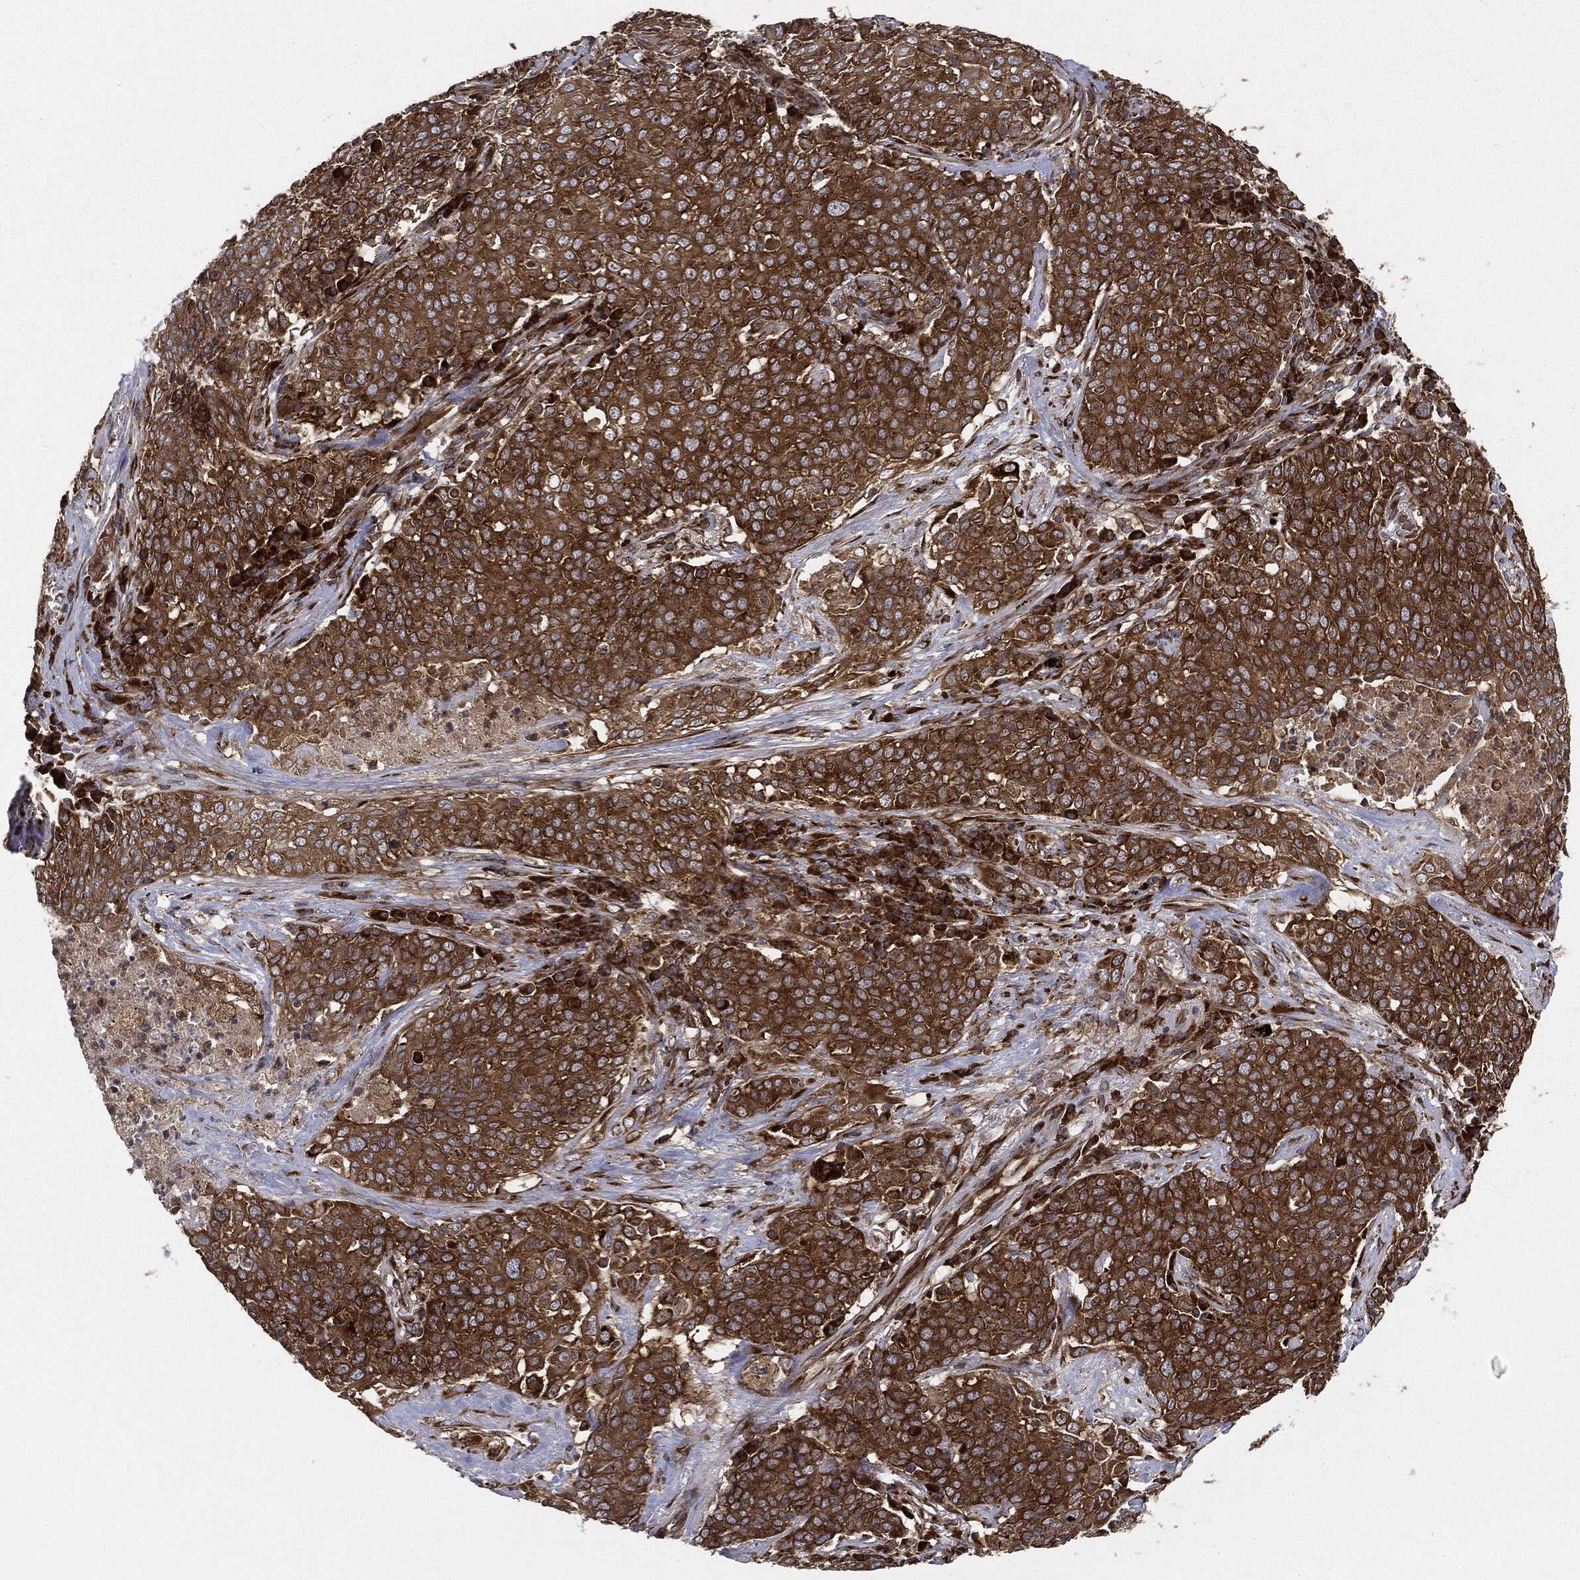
{"staining": {"intensity": "weak", "quantity": ">75%", "location": "cytoplasmic/membranous"}, "tissue": "lung cancer", "cell_type": "Tumor cells", "image_type": "cancer", "snomed": [{"axis": "morphology", "description": "Squamous cell carcinoma, NOS"}, {"axis": "topography", "description": "Lung"}], "caption": "Protein expression analysis of human lung cancer (squamous cell carcinoma) reveals weak cytoplasmic/membranous expression in approximately >75% of tumor cells. (DAB (3,3'-diaminobenzidine) = brown stain, brightfield microscopy at high magnification).", "gene": "EIF2AK2", "patient": {"sex": "male", "age": 82}}